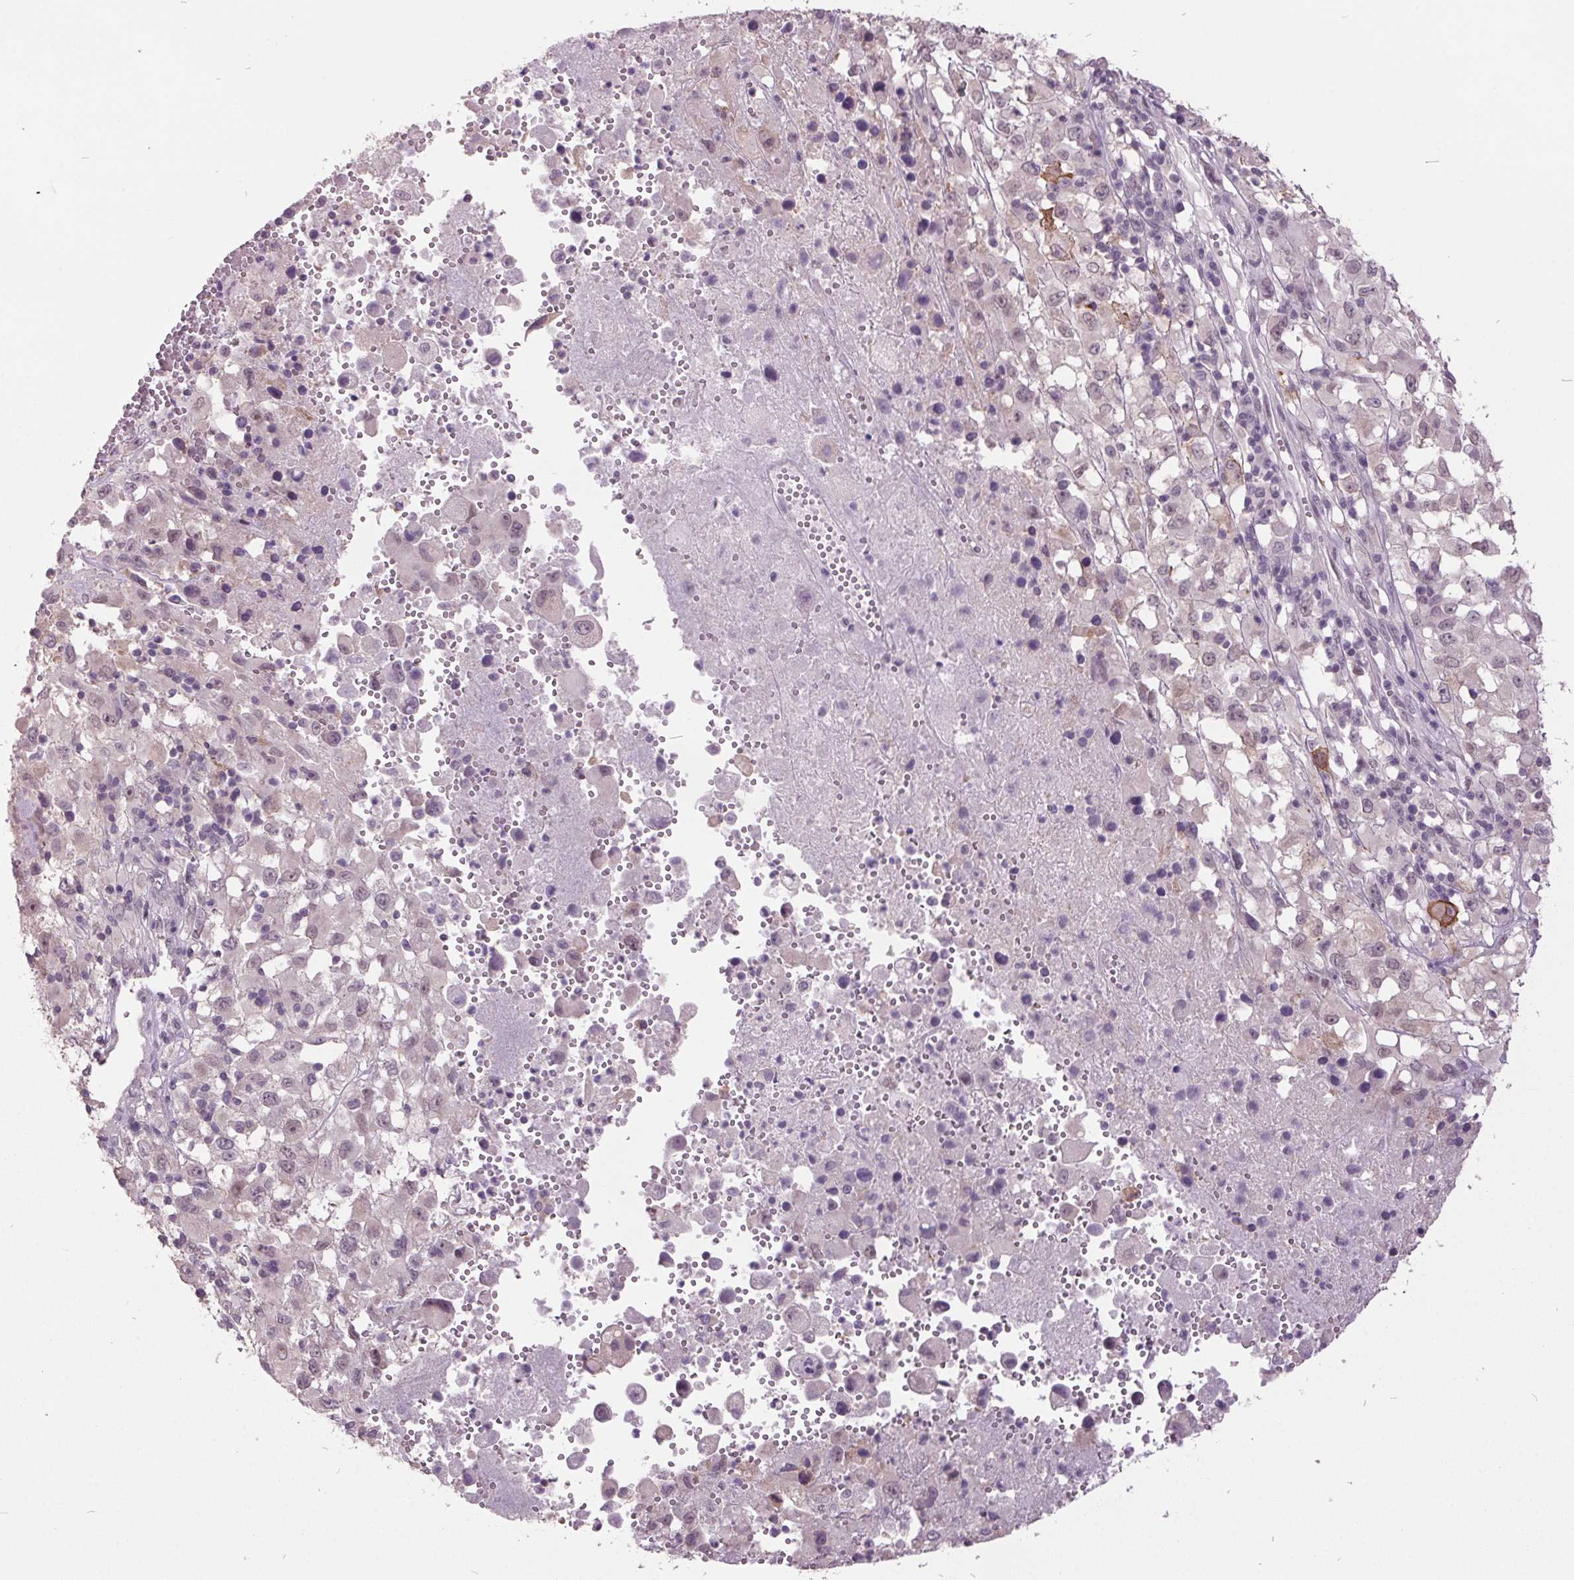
{"staining": {"intensity": "negative", "quantity": "none", "location": "none"}, "tissue": "melanoma", "cell_type": "Tumor cells", "image_type": "cancer", "snomed": [{"axis": "morphology", "description": "Malignant melanoma, Metastatic site"}, {"axis": "topography", "description": "Soft tissue"}], "caption": "Melanoma was stained to show a protein in brown. There is no significant staining in tumor cells.", "gene": "C2orf16", "patient": {"sex": "male", "age": 50}}